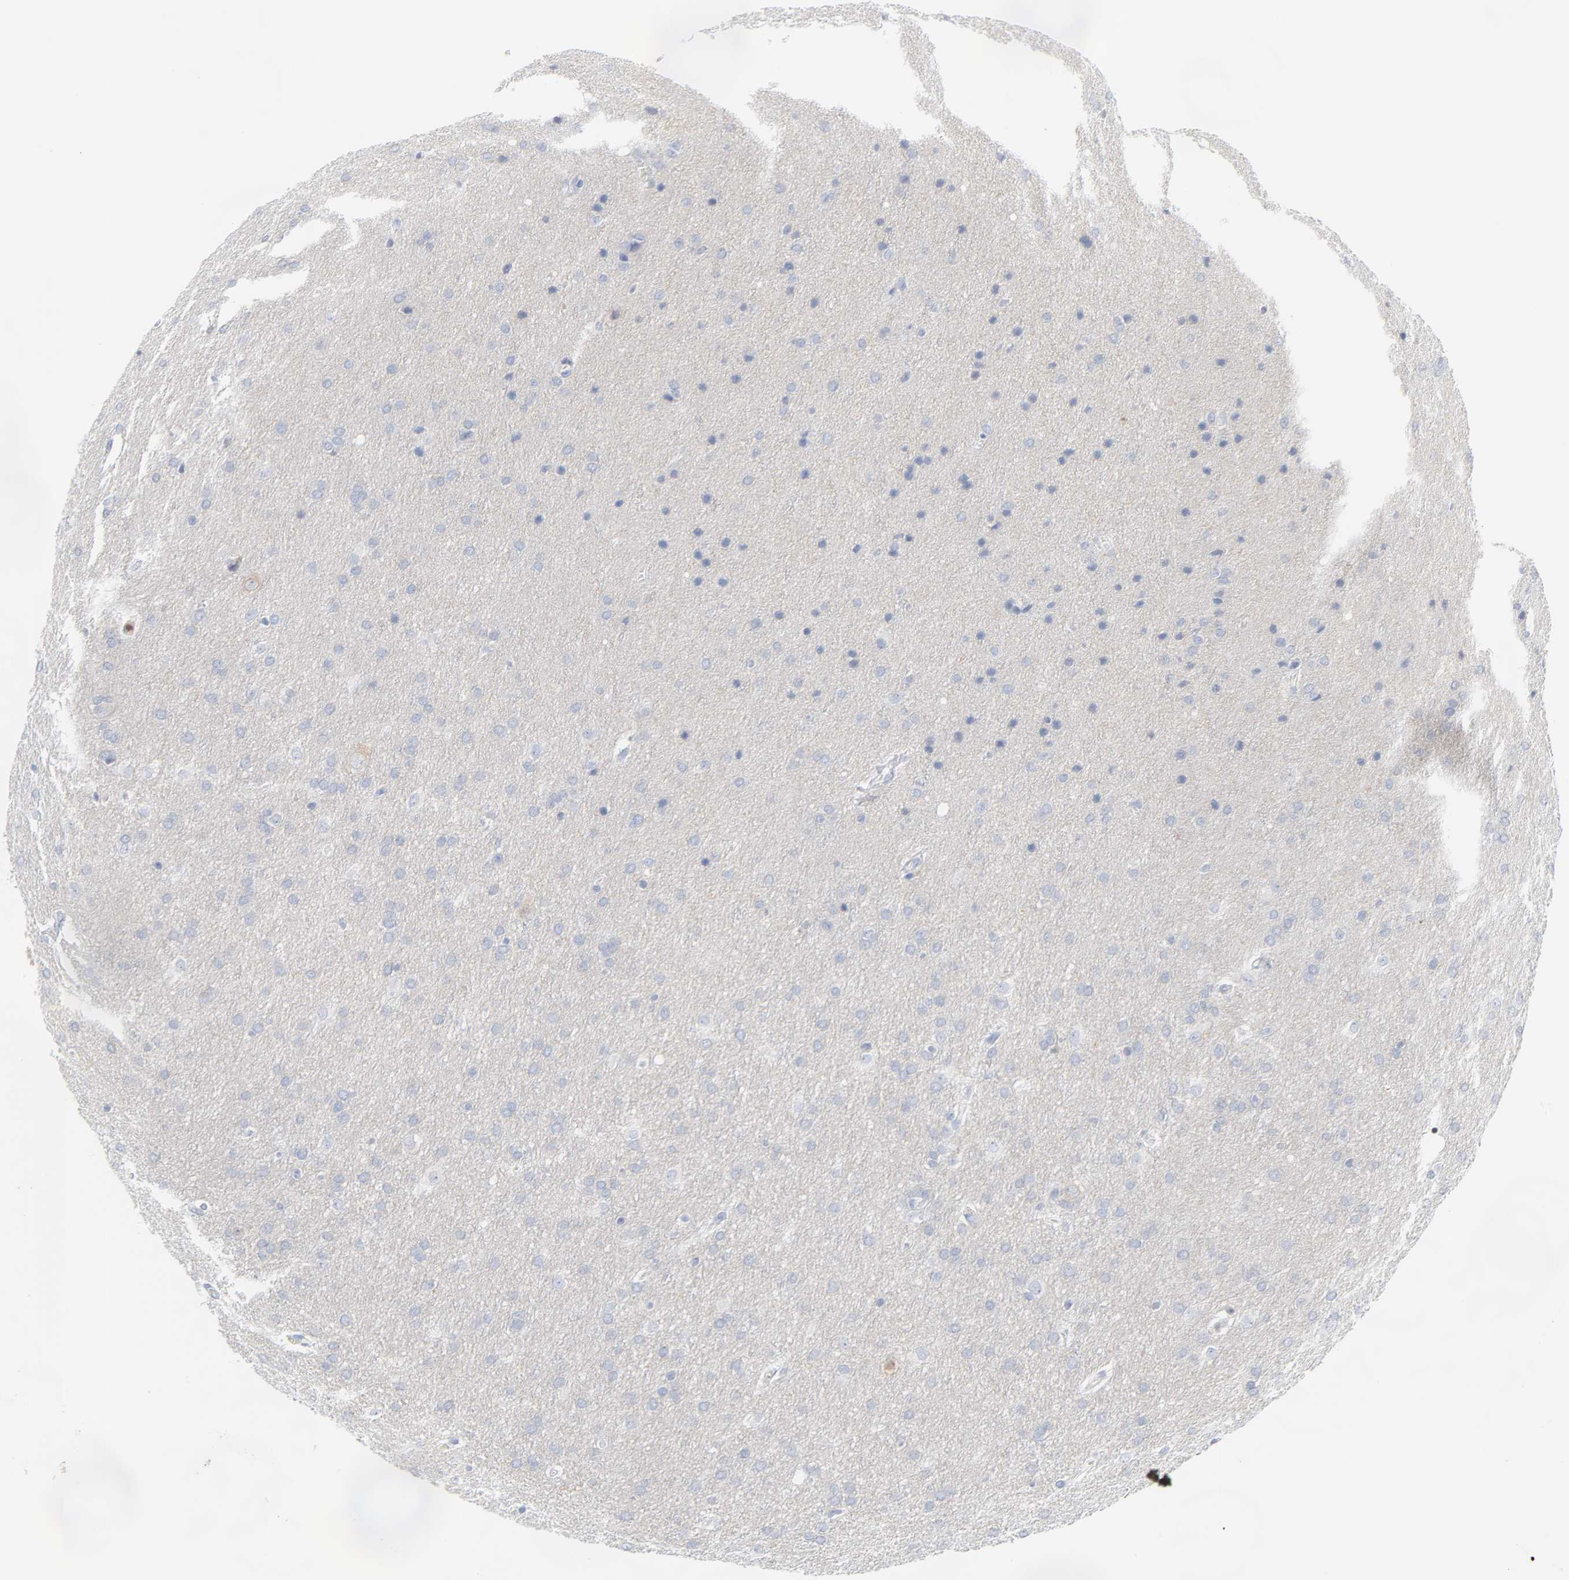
{"staining": {"intensity": "negative", "quantity": "none", "location": "none"}, "tissue": "glioma", "cell_type": "Tumor cells", "image_type": "cancer", "snomed": [{"axis": "morphology", "description": "Glioma, malignant, Low grade"}, {"axis": "topography", "description": "Brain"}], "caption": "Tumor cells show no significant protein staining in glioma.", "gene": "PTK2B", "patient": {"sex": "female", "age": 32}}